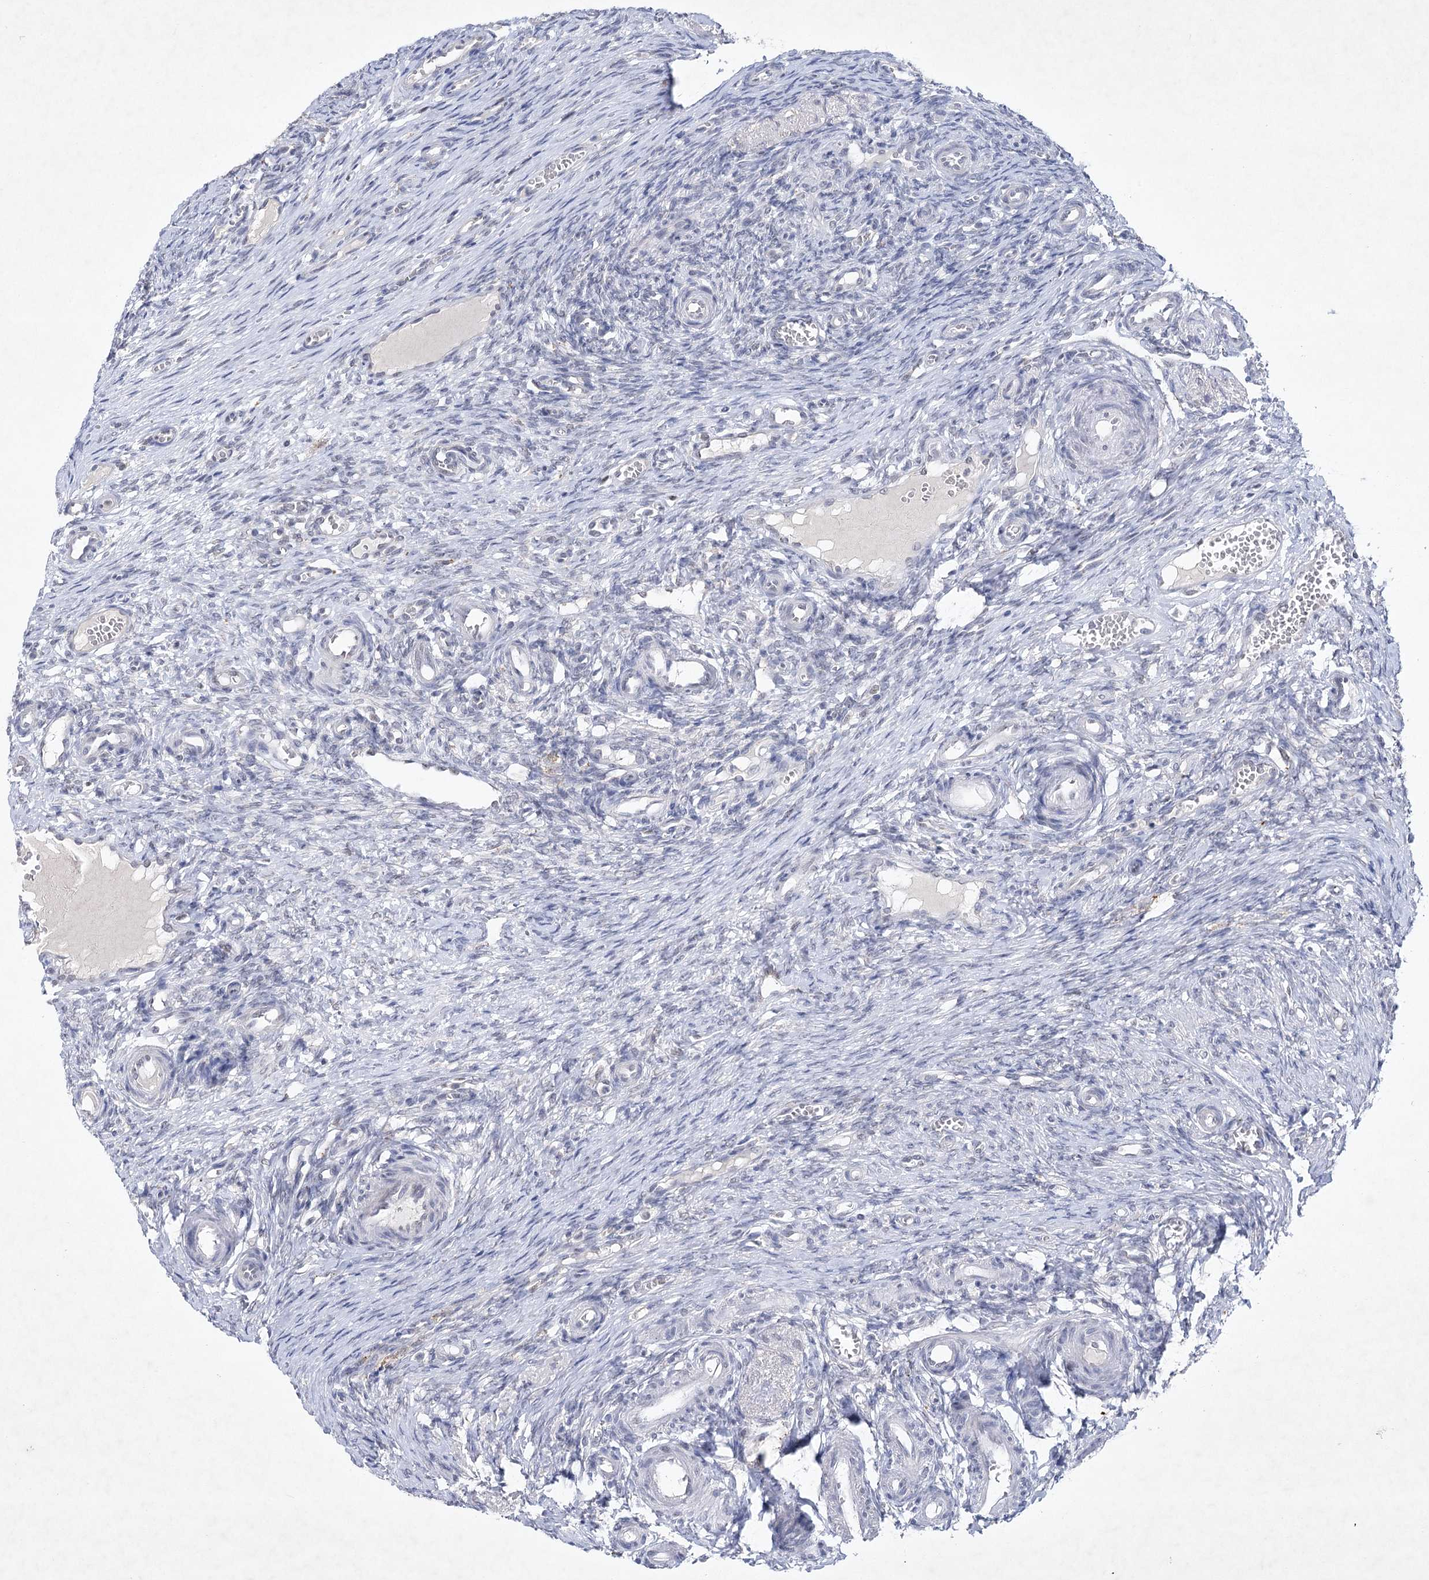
{"staining": {"intensity": "negative", "quantity": "none", "location": "none"}, "tissue": "ovary", "cell_type": "Ovarian stroma cells", "image_type": "normal", "snomed": [{"axis": "morphology", "description": "Adenocarcinoma, NOS"}, {"axis": "topography", "description": "Endometrium"}], "caption": "IHC micrograph of normal ovary: ovary stained with DAB exhibits no significant protein expression in ovarian stroma cells. The staining was performed using DAB to visualize the protein expression in brown, while the nuclei were stained in blue with hematoxylin (Magnification: 20x).", "gene": "ENSG00000275740", "patient": {"sex": "female", "age": 32}}